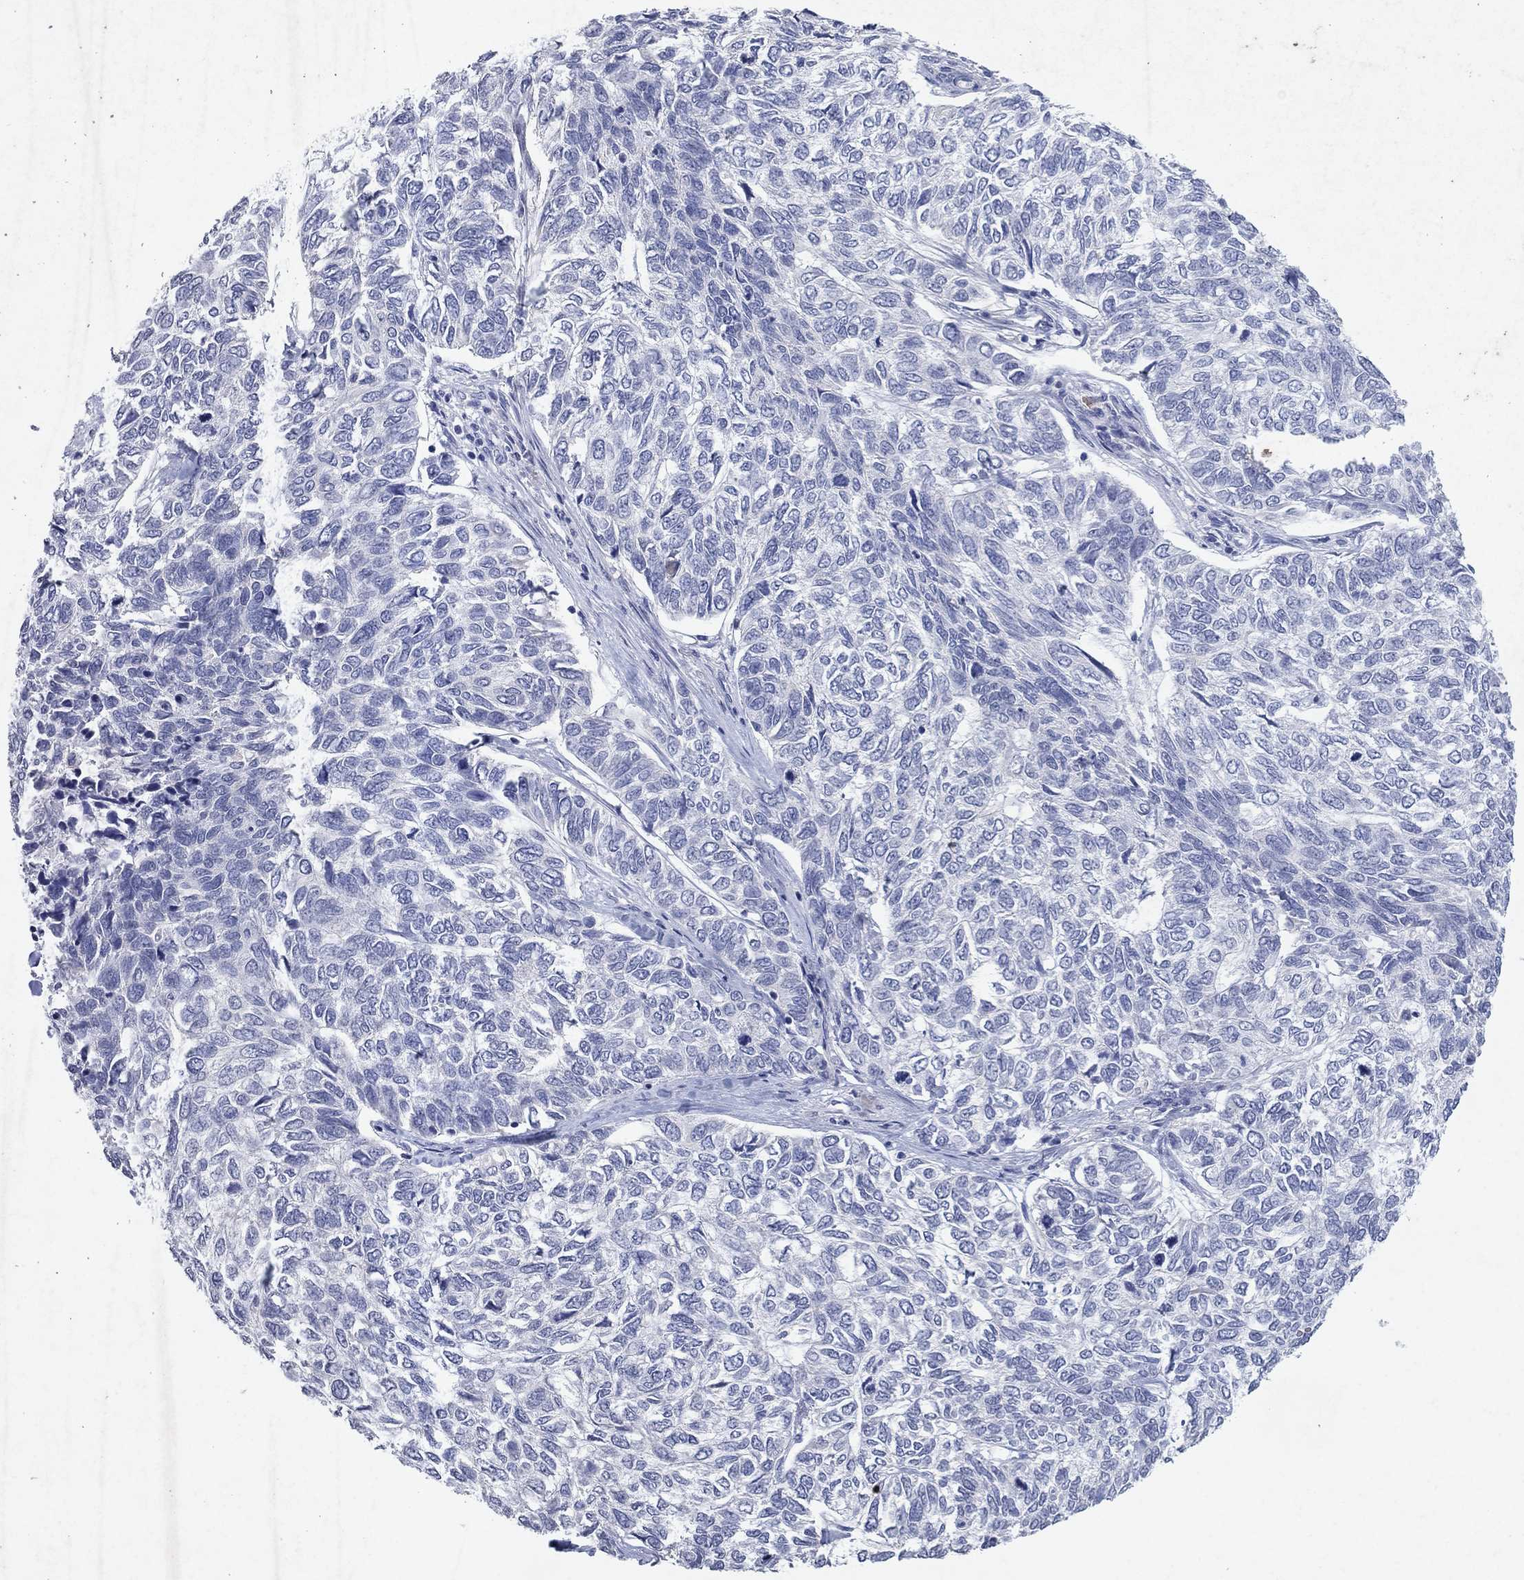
{"staining": {"intensity": "negative", "quantity": "none", "location": "none"}, "tissue": "skin cancer", "cell_type": "Tumor cells", "image_type": "cancer", "snomed": [{"axis": "morphology", "description": "Basal cell carcinoma"}, {"axis": "topography", "description": "Skin"}], "caption": "Immunohistochemistry (IHC) of human skin cancer displays no positivity in tumor cells.", "gene": "KRT40", "patient": {"sex": "female", "age": 65}}